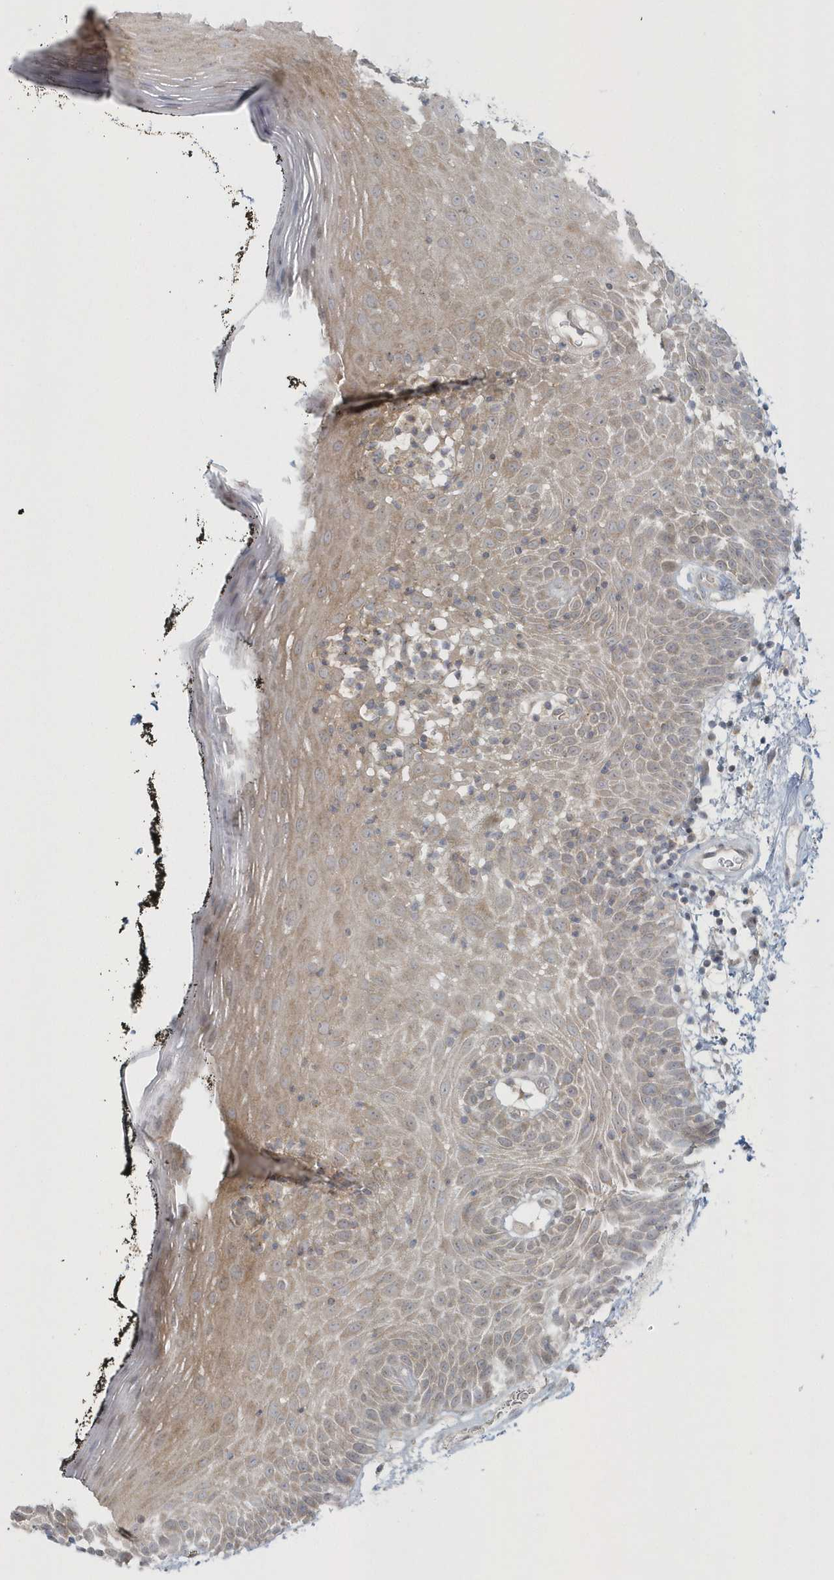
{"staining": {"intensity": "weak", "quantity": ">75%", "location": "cytoplasmic/membranous,nuclear"}, "tissue": "oral mucosa", "cell_type": "Squamous epithelial cells", "image_type": "normal", "snomed": [{"axis": "morphology", "description": "Normal tissue, NOS"}, {"axis": "topography", "description": "Oral tissue"}], "caption": "Brown immunohistochemical staining in unremarkable oral mucosa demonstrates weak cytoplasmic/membranous,nuclear positivity in about >75% of squamous epithelial cells.", "gene": "BLTP3A", "patient": {"sex": "male", "age": 74}}